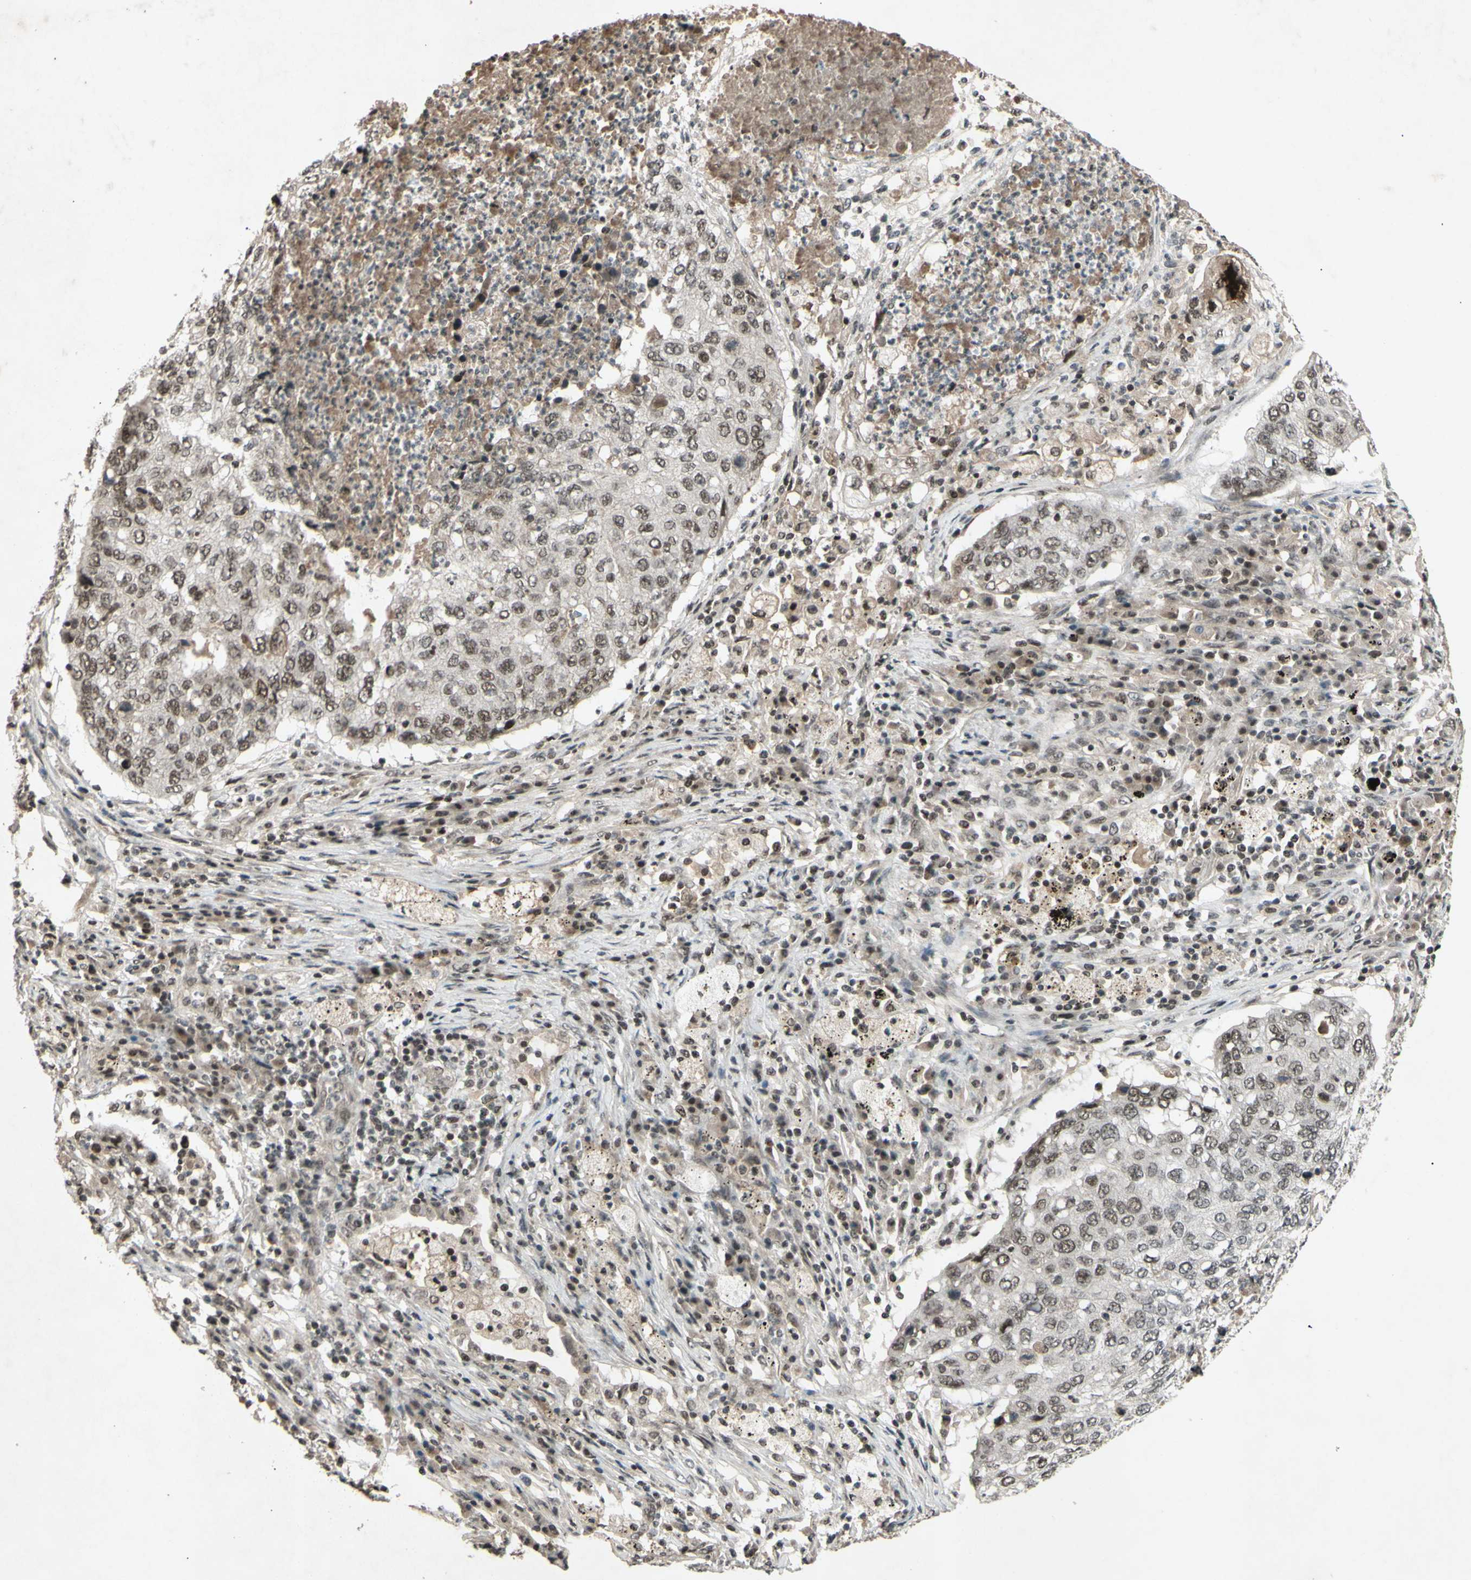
{"staining": {"intensity": "weak", "quantity": ">75%", "location": "nuclear"}, "tissue": "lung cancer", "cell_type": "Tumor cells", "image_type": "cancer", "snomed": [{"axis": "morphology", "description": "Squamous cell carcinoma, NOS"}, {"axis": "topography", "description": "Lung"}], "caption": "This is a histology image of immunohistochemistry staining of lung cancer, which shows weak staining in the nuclear of tumor cells.", "gene": "SNW1", "patient": {"sex": "female", "age": 63}}